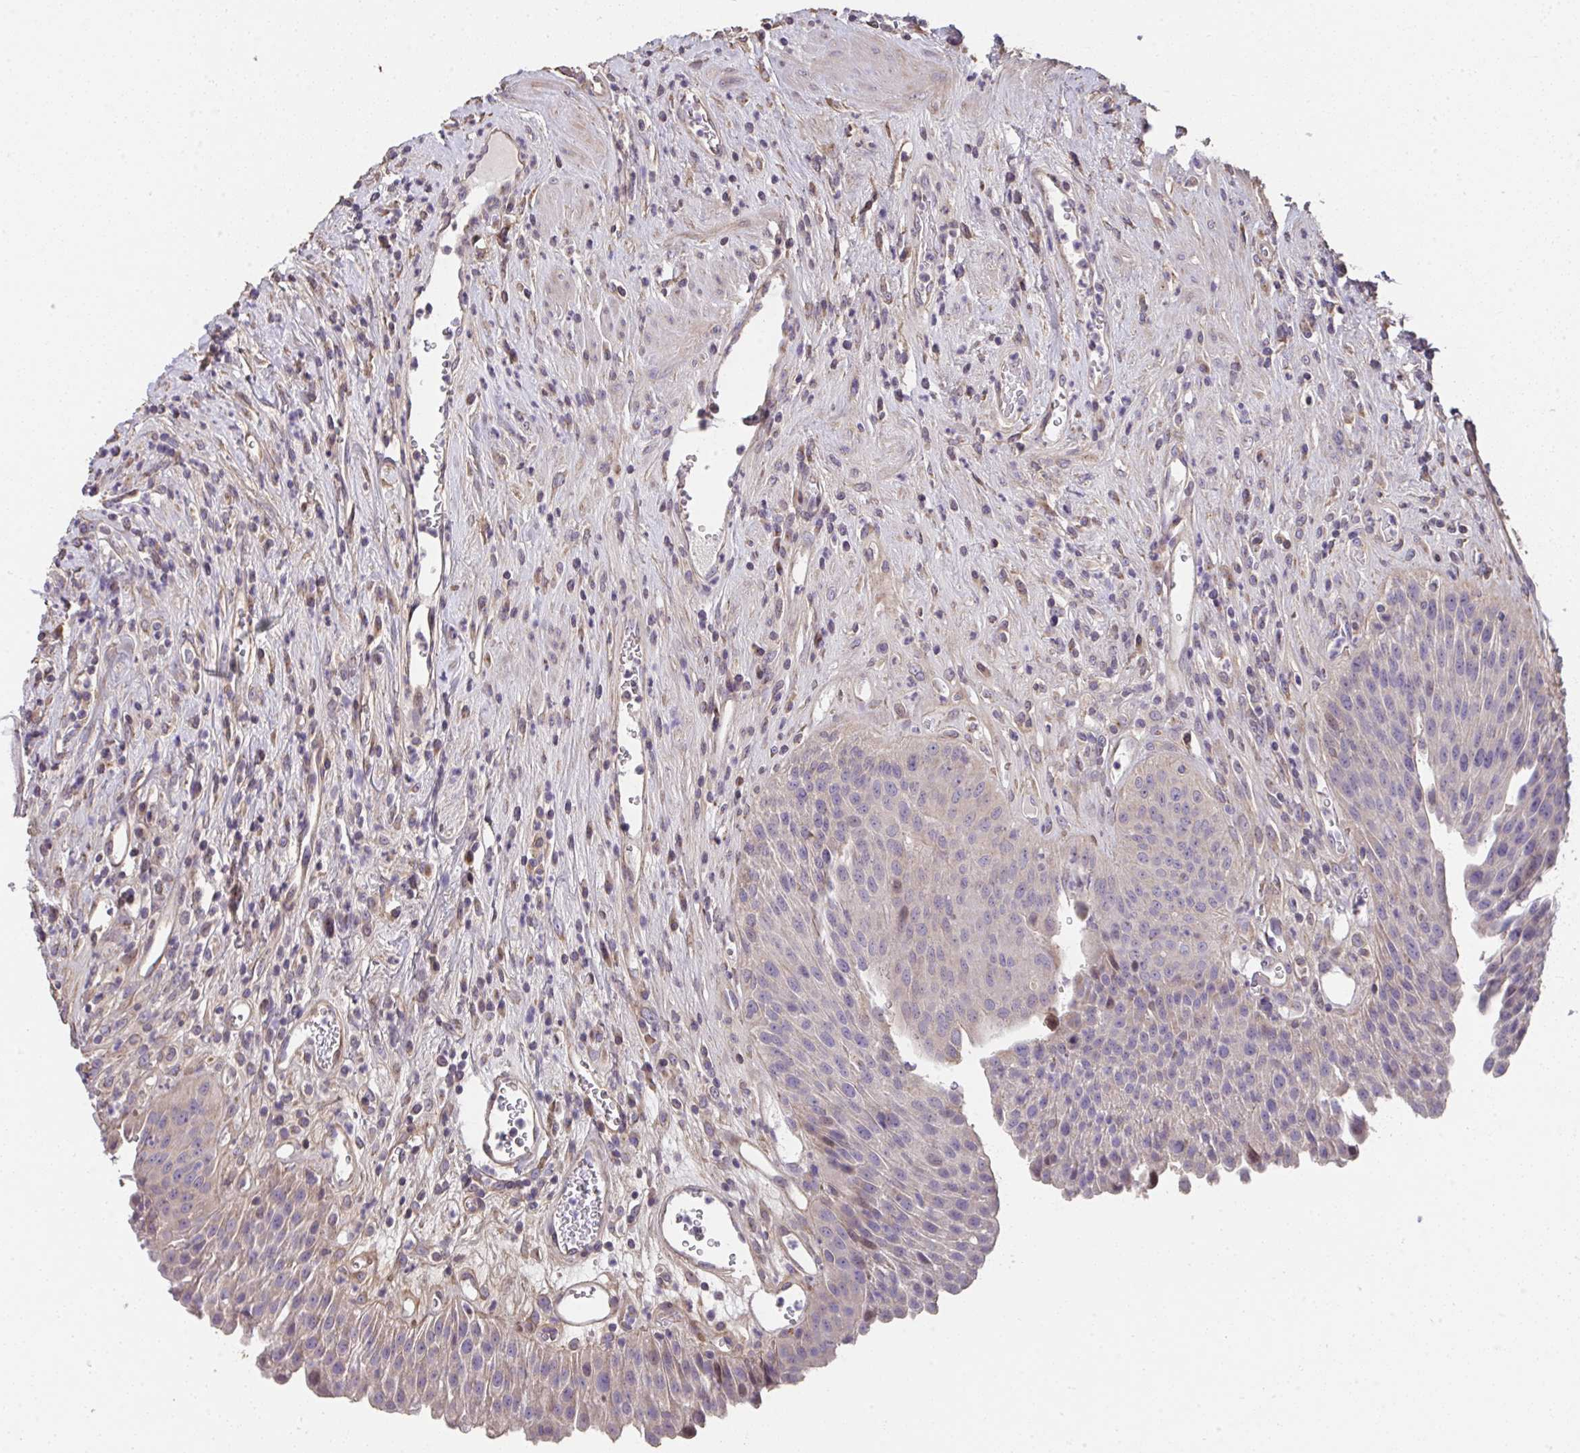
{"staining": {"intensity": "negative", "quantity": "none", "location": "none"}, "tissue": "urinary bladder", "cell_type": "Urothelial cells", "image_type": "normal", "snomed": [{"axis": "morphology", "description": "Normal tissue, NOS"}, {"axis": "topography", "description": "Urinary bladder"}], "caption": "Urinary bladder was stained to show a protein in brown. There is no significant staining in urothelial cells. (IHC, brightfield microscopy, high magnification).", "gene": "RUNDC3B", "patient": {"sex": "female", "age": 56}}